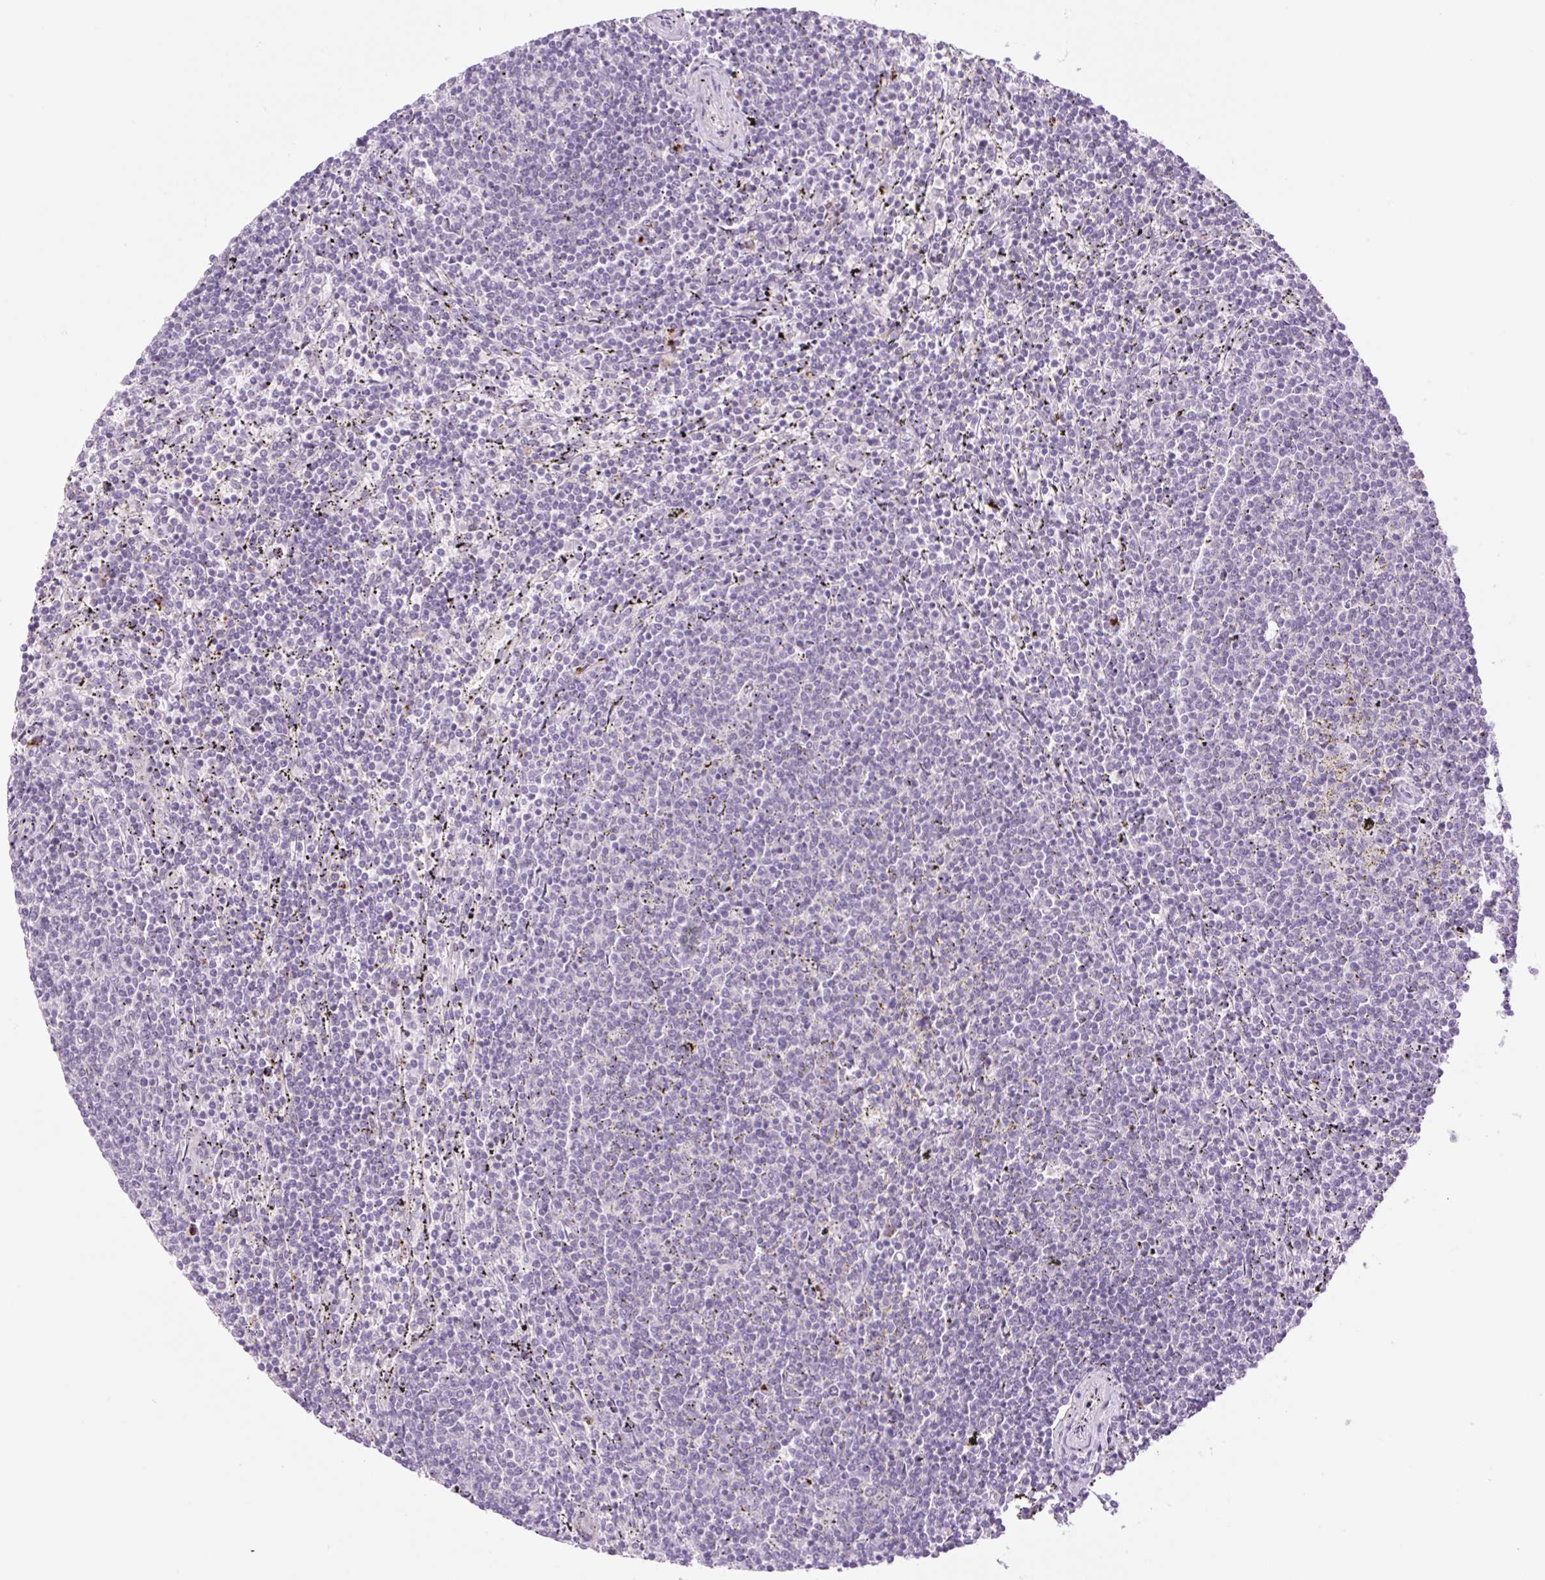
{"staining": {"intensity": "negative", "quantity": "none", "location": "none"}, "tissue": "lymphoma", "cell_type": "Tumor cells", "image_type": "cancer", "snomed": [{"axis": "morphology", "description": "Malignant lymphoma, non-Hodgkin's type, Low grade"}, {"axis": "topography", "description": "Spleen"}], "caption": "Low-grade malignant lymphoma, non-Hodgkin's type stained for a protein using immunohistochemistry (IHC) exhibits no positivity tumor cells.", "gene": "SPRYD4", "patient": {"sex": "female", "age": 50}}